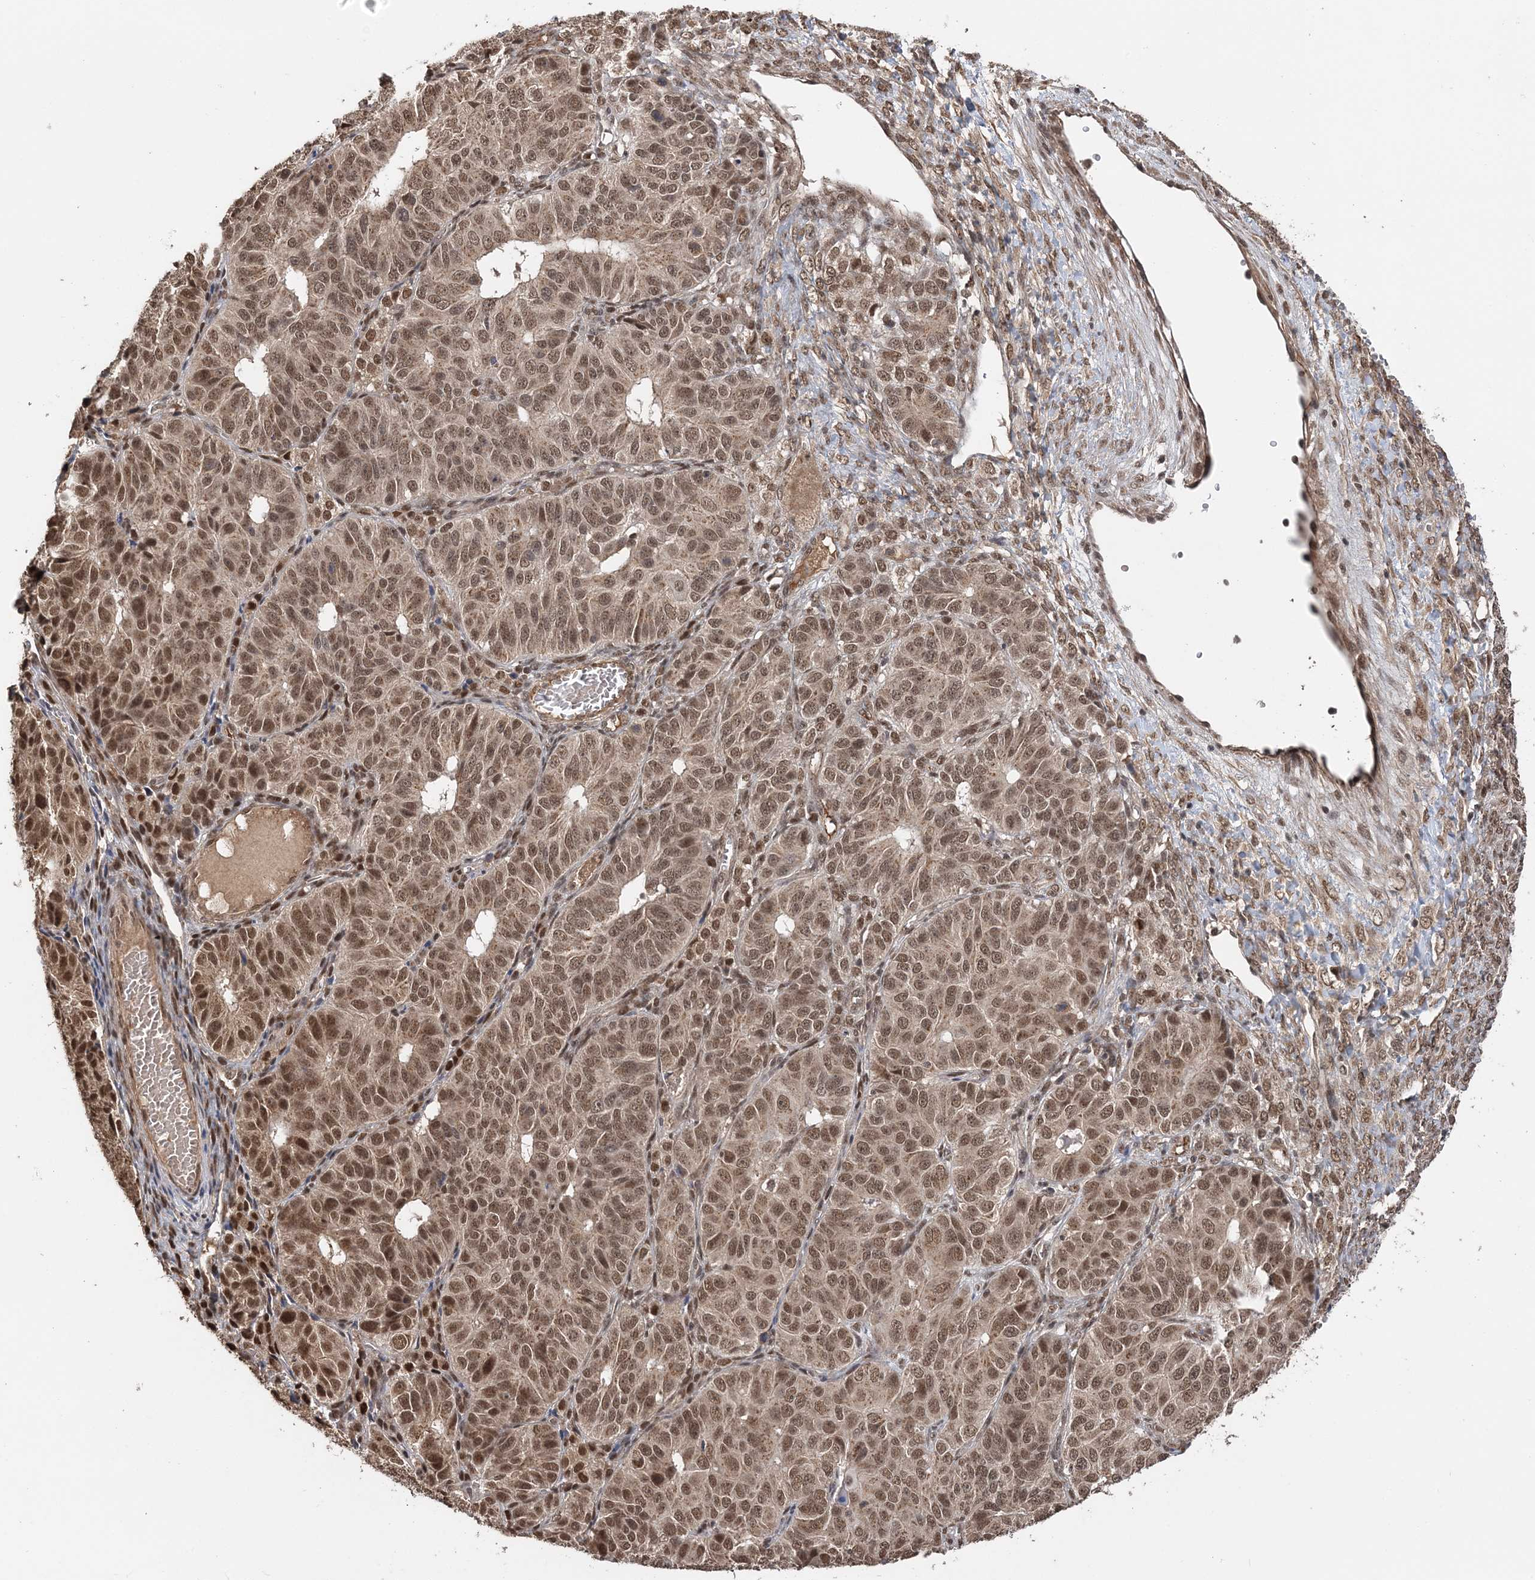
{"staining": {"intensity": "moderate", "quantity": ">75%", "location": "nuclear"}, "tissue": "ovarian cancer", "cell_type": "Tumor cells", "image_type": "cancer", "snomed": [{"axis": "morphology", "description": "Carcinoma, endometroid"}, {"axis": "topography", "description": "Ovary"}], "caption": "There is medium levels of moderate nuclear staining in tumor cells of endometroid carcinoma (ovarian), as demonstrated by immunohistochemical staining (brown color).", "gene": "TSHZ2", "patient": {"sex": "female", "age": 51}}